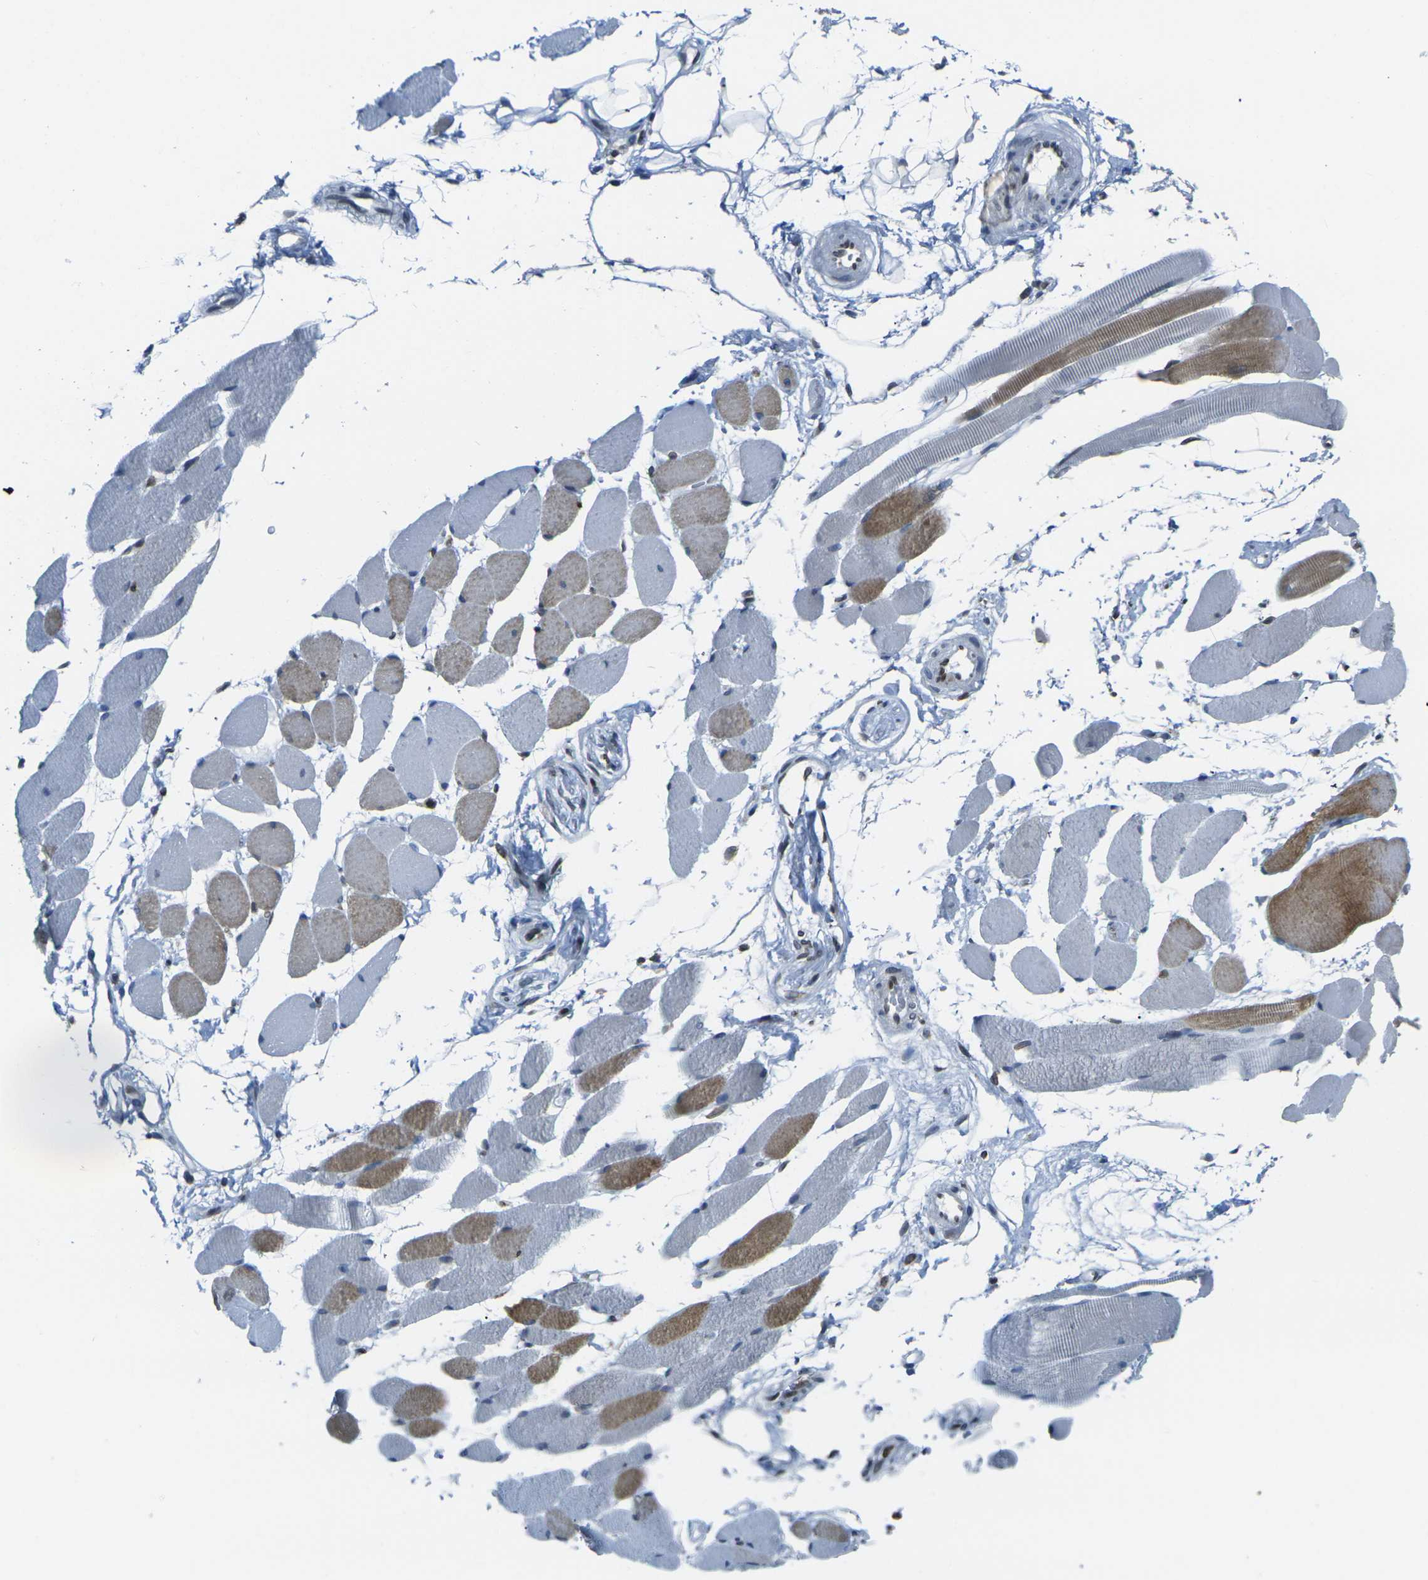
{"staining": {"intensity": "moderate", "quantity": "25%-75%", "location": "cytoplasmic/membranous"}, "tissue": "skeletal muscle", "cell_type": "Myocytes", "image_type": "normal", "snomed": [{"axis": "morphology", "description": "Normal tissue, NOS"}, {"axis": "topography", "description": "Skeletal muscle"}, {"axis": "topography", "description": "Peripheral nerve tissue"}], "caption": "Protein expression analysis of benign human skeletal muscle reveals moderate cytoplasmic/membranous expression in about 25%-75% of myocytes. (Brightfield microscopy of DAB IHC at high magnification).", "gene": "BRDT", "patient": {"sex": "female", "age": 84}}